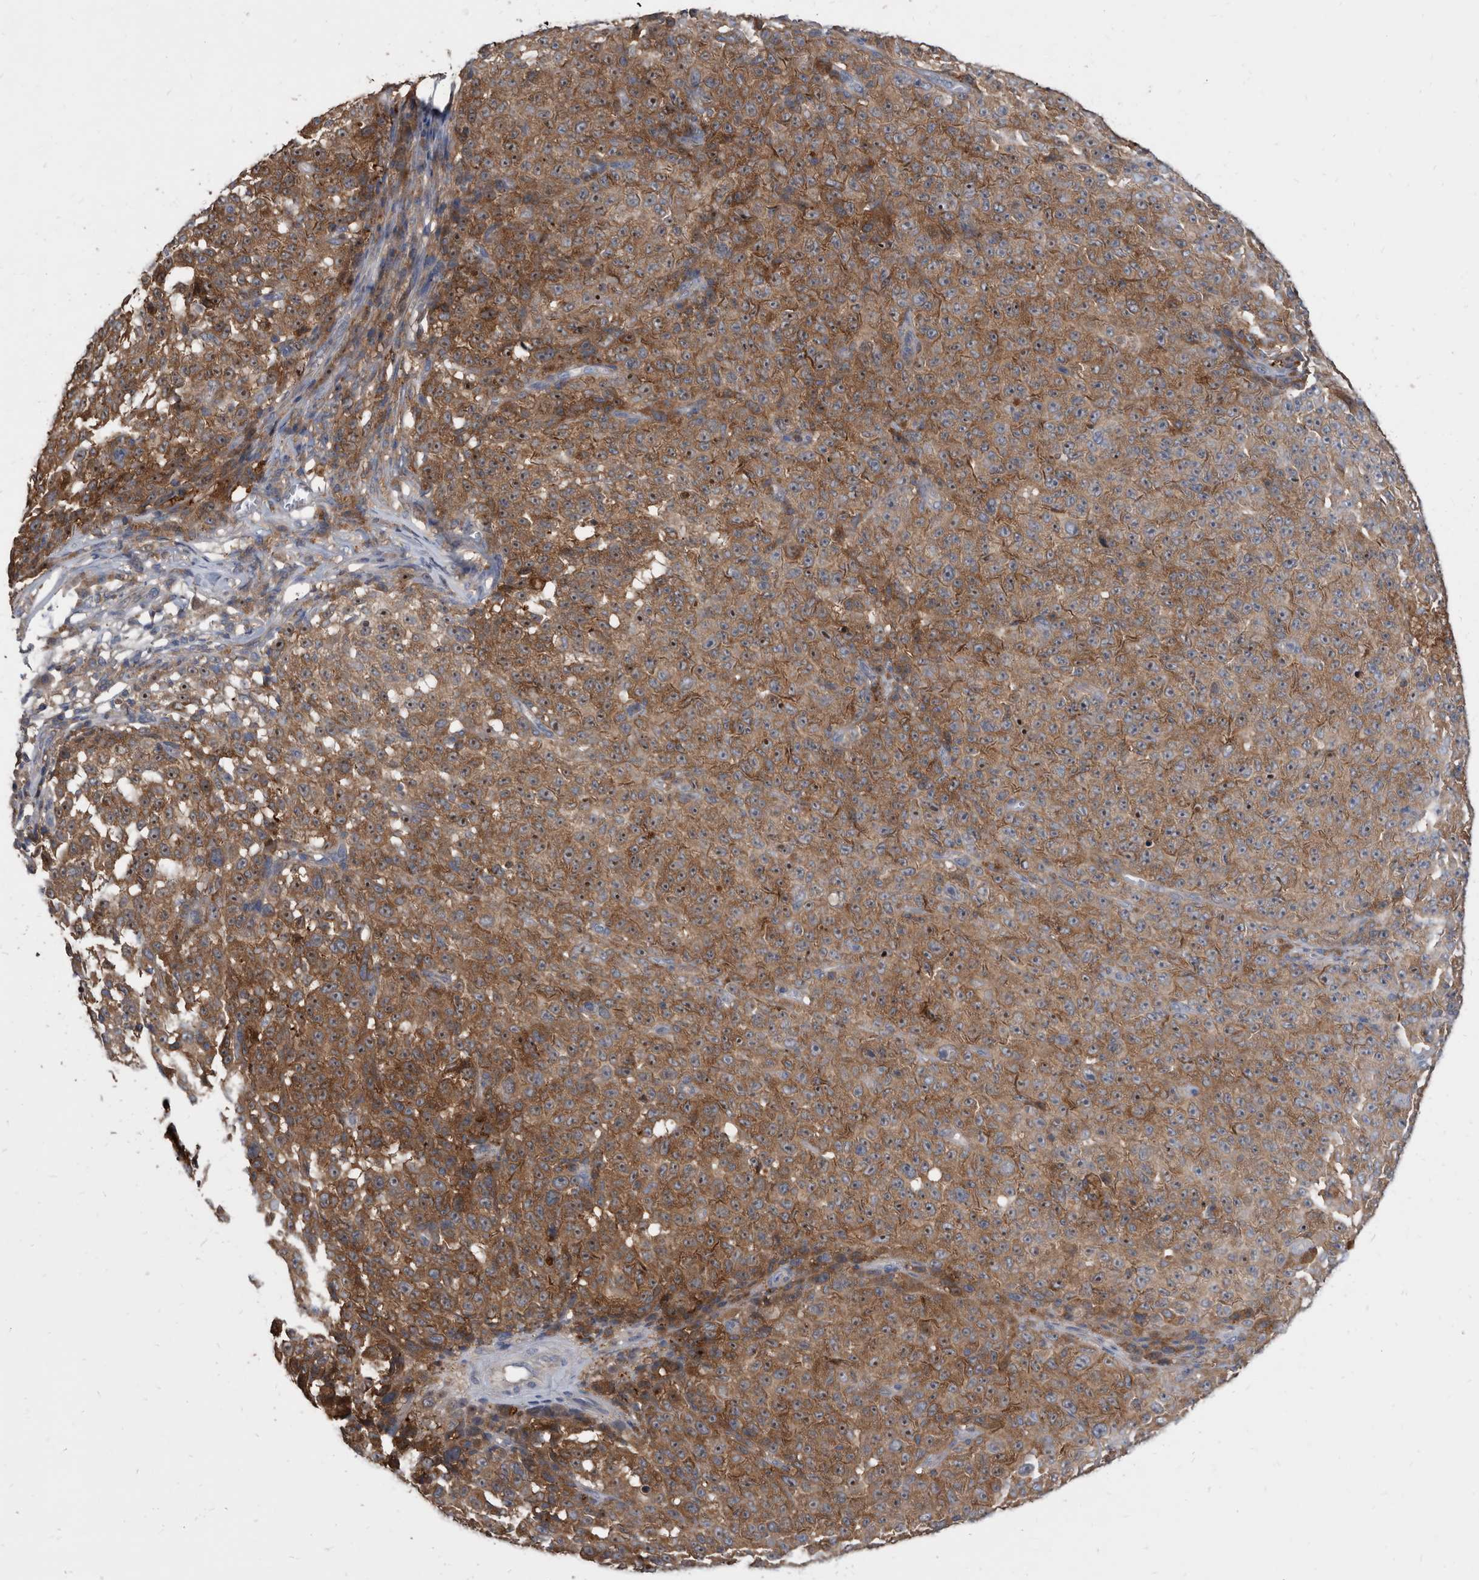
{"staining": {"intensity": "moderate", "quantity": ">75%", "location": "cytoplasmic/membranous"}, "tissue": "melanoma", "cell_type": "Tumor cells", "image_type": "cancer", "snomed": [{"axis": "morphology", "description": "Malignant melanoma, NOS"}, {"axis": "topography", "description": "Skin"}], "caption": "Malignant melanoma stained with DAB IHC displays medium levels of moderate cytoplasmic/membranous expression in approximately >75% of tumor cells. (Stains: DAB (3,3'-diaminobenzidine) in brown, nuclei in blue, Microscopy: brightfield microscopy at high magnification).", "gene": "APEH", "patient": {"sex": "female", "age": 82}}